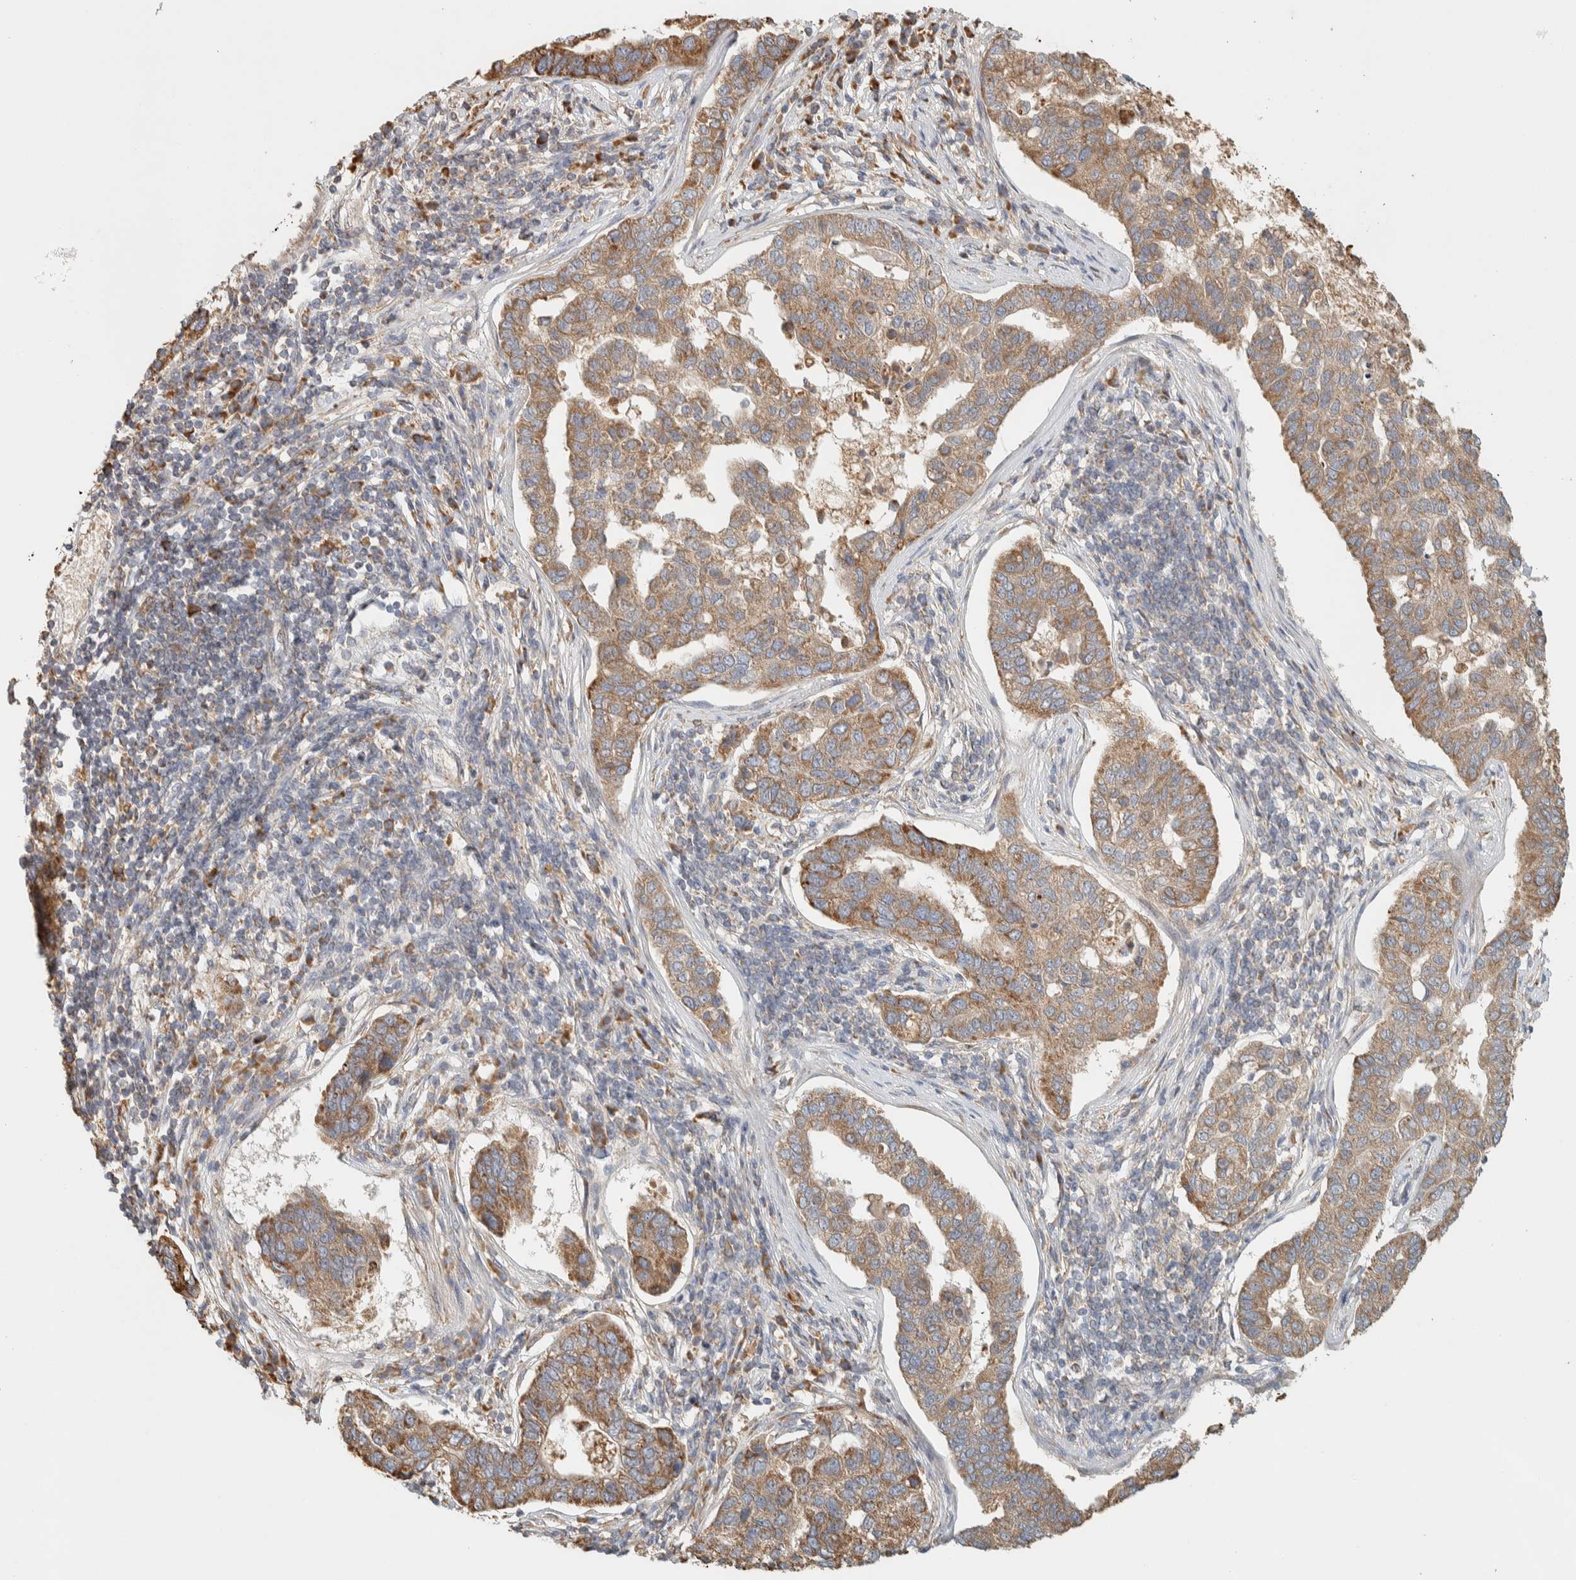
{"staining": {"intensity": "moderate", "quantity": "25%-75%", "location": "cytoplasmic/membranous"}, "tissue": "pancreatic cancer", "cell_type": "Tumor cells", "image_type": "cancer", "snomed": [{"axis": "morphology", "description": "Adenocarcinoma, NOS"}, {"axis": "topography", "description": "Pancreas"}], "caption": "Immunohistochemical staining of pancreatic adenocarcinoma demonstrates moderate cytoplasmic/membranous protein positivity in approximately 25%-75% of tumor cells.", "gene": "RAB11FIP1", "patient": {"sex": "female", "age": 61}}